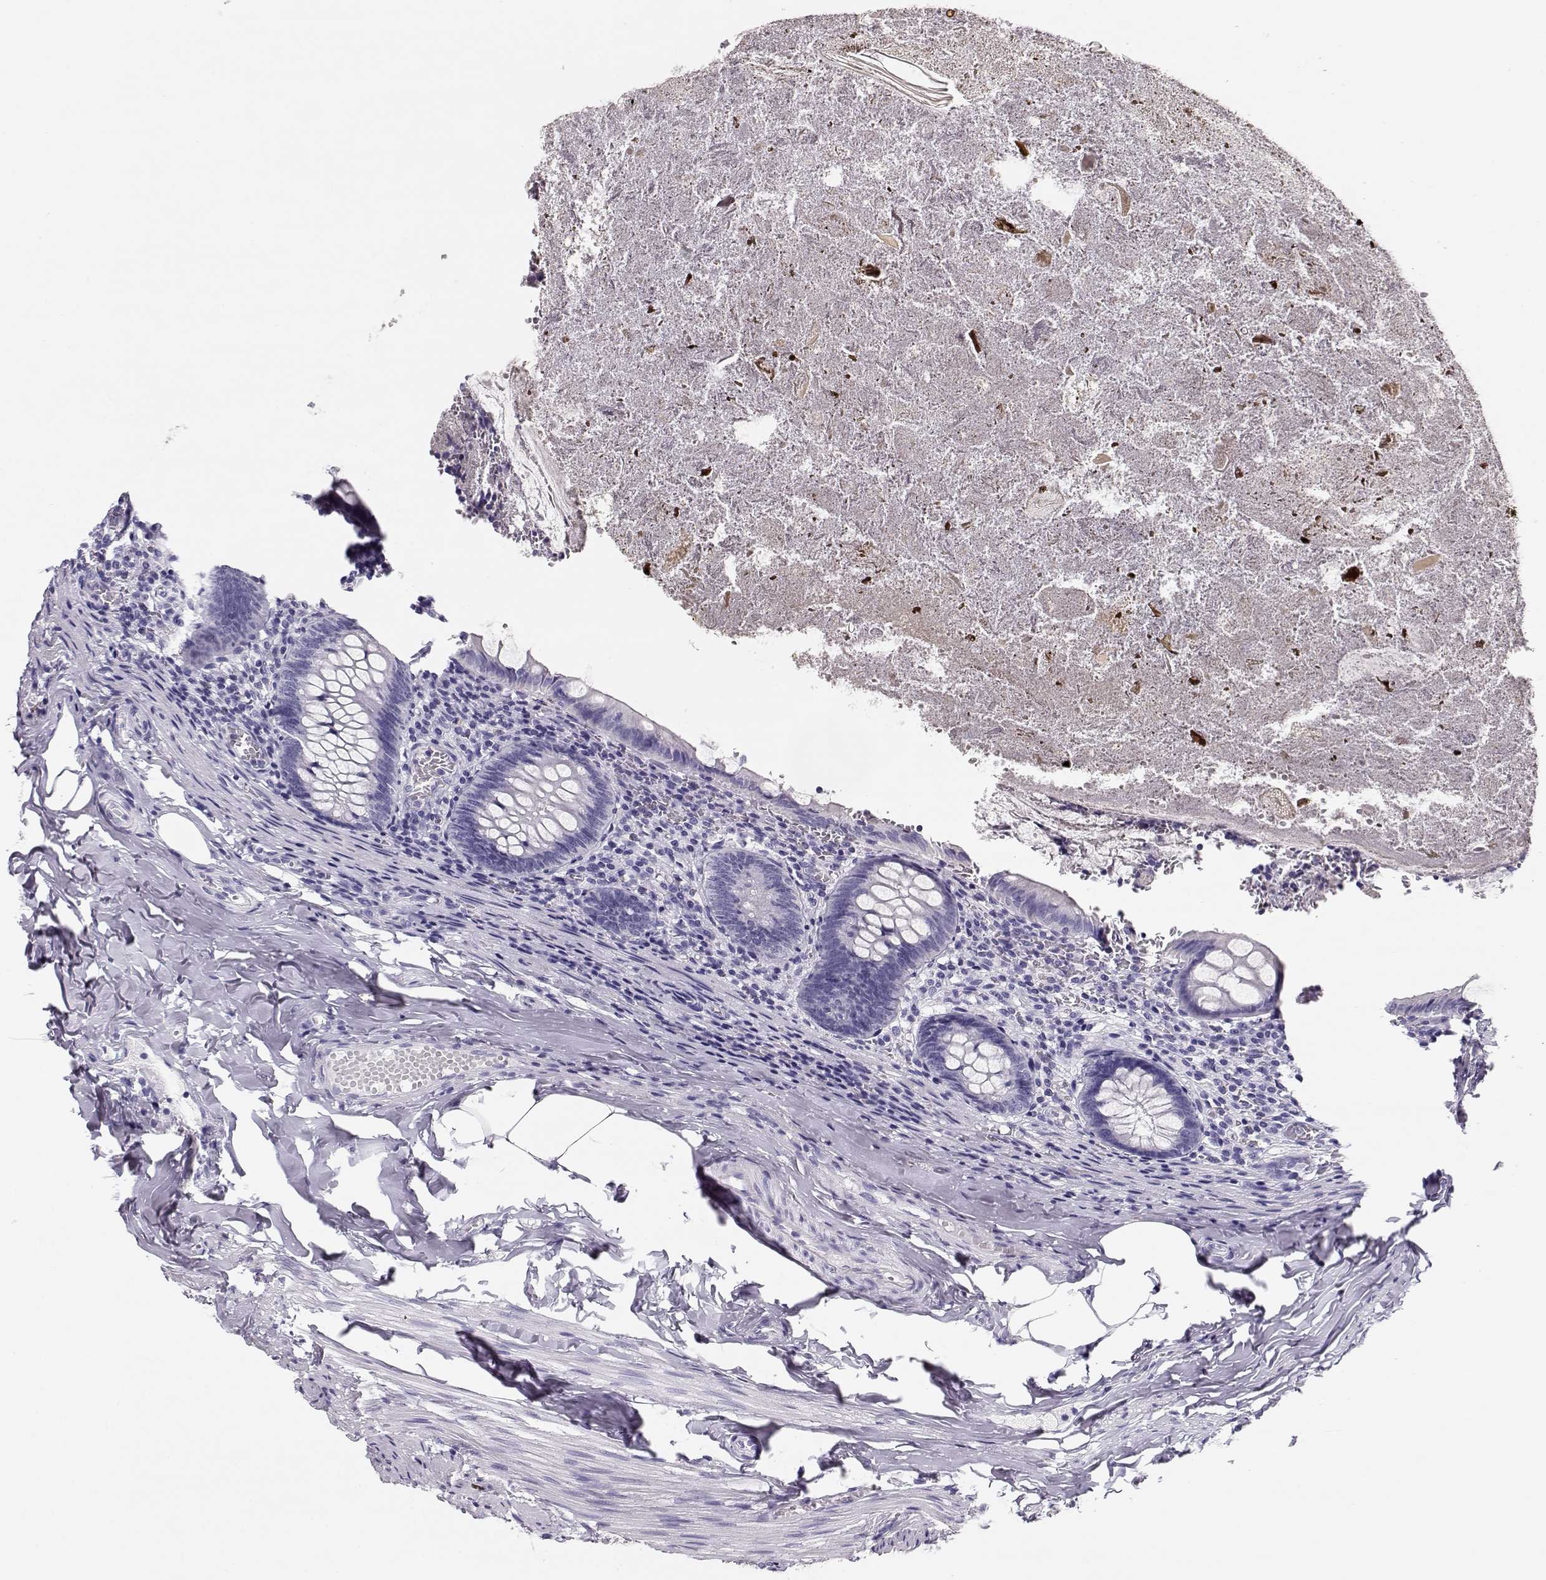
{"staining": {"intensity": "negative", "quantity": "none", "location": "none"}, "tissue": "appendix", "cell_type": "Glandular cells", "image_type": "normal", "snomed": [{"axis": "morphology", "description": "Normal tissue, NOS"}, {"axis": "topography", "description": "Appendix"}], "caption": "Glandular cells show no significant protein staining in unremarkable appendix.", "gene": "MAGEC1", "patient": {"sex": "female", "age": 23}}